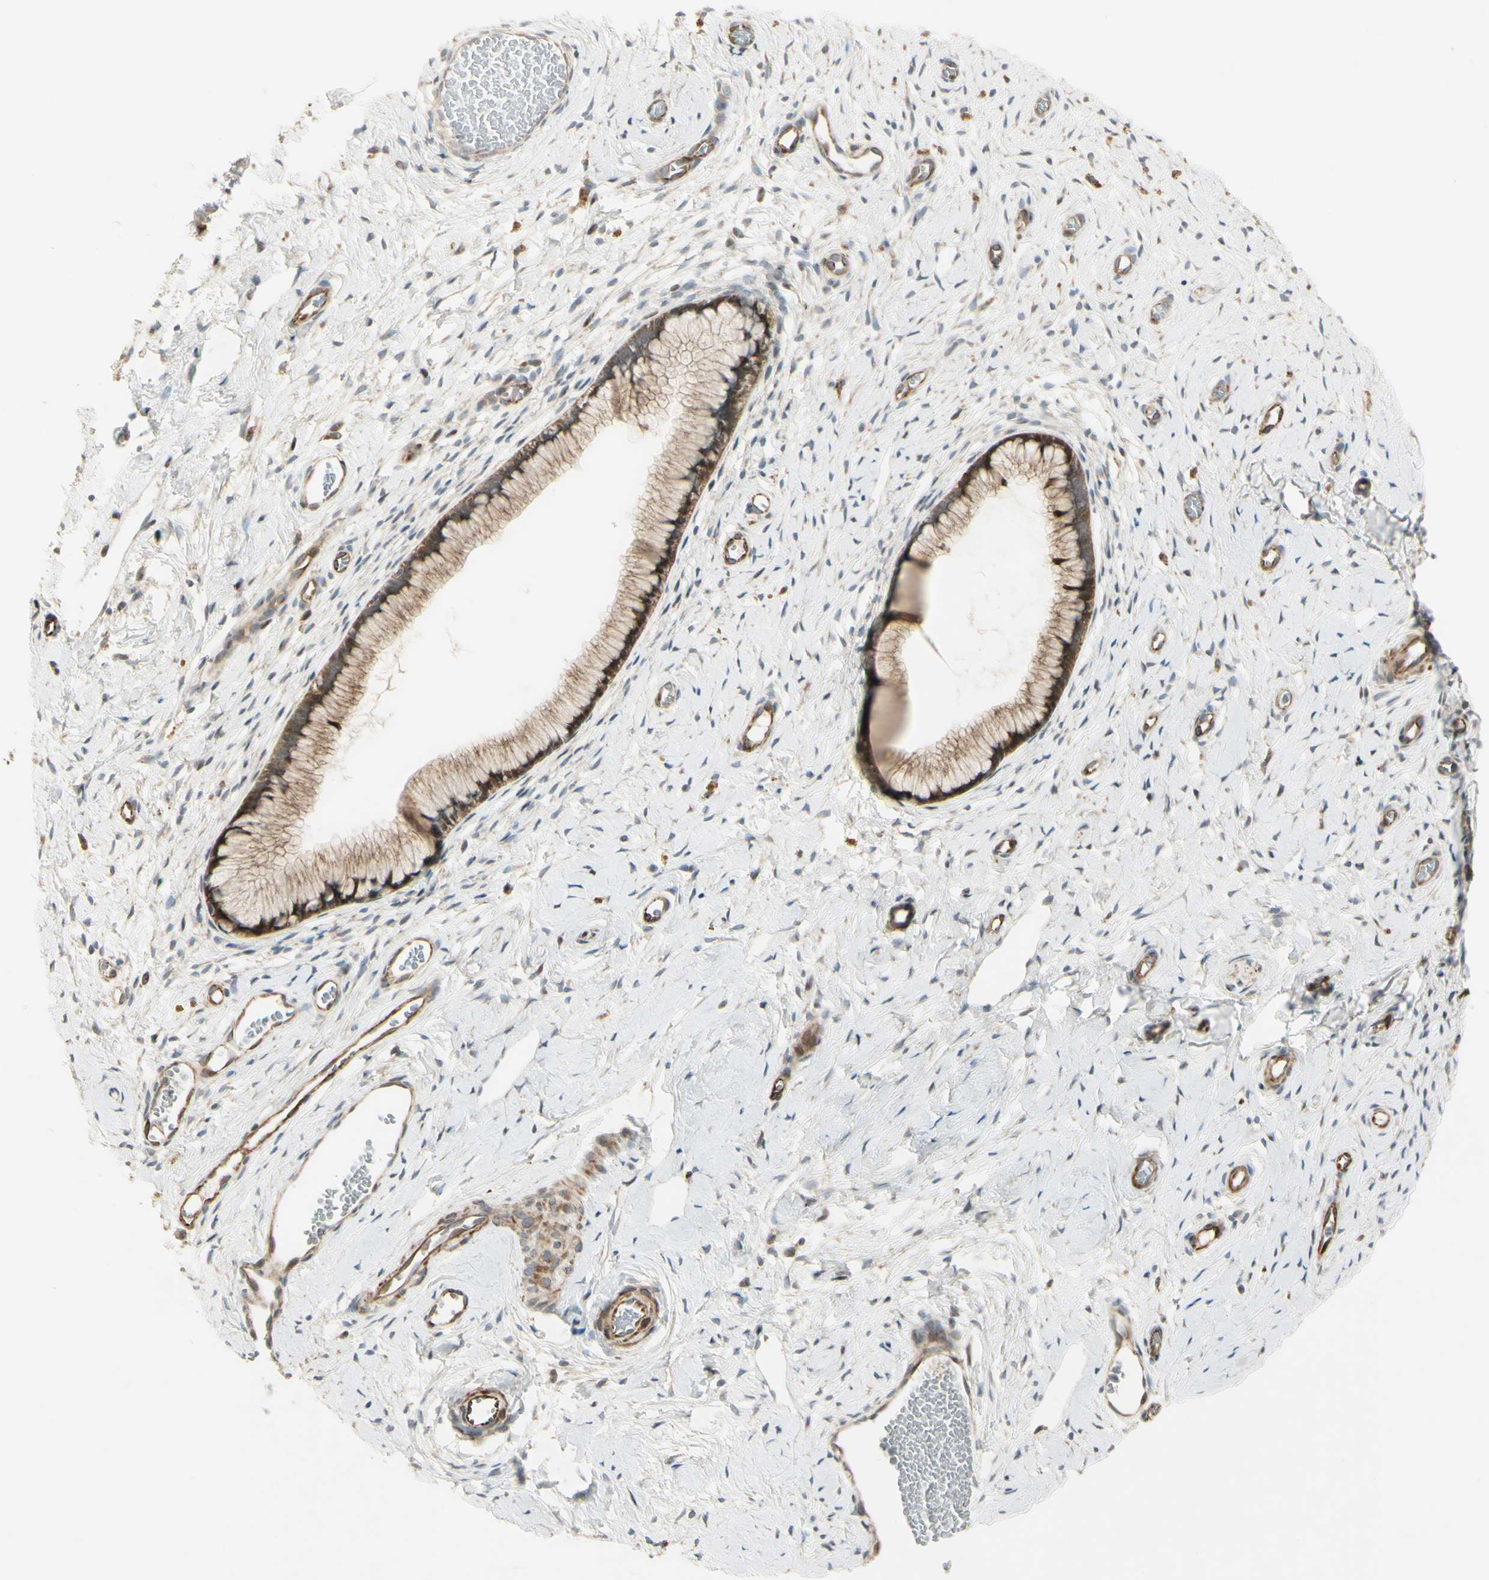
{"staining": {"intensity": "moderate", "quantity": ">75%", "location": "cytoplasmic/membranous"}, "tissue": "cervix", "cell_type": "Glandular cells", "image_type": "normal", "snomed": [{"axis": "morphology", "description": "Normal tissue, NOS"}, {"axis": "topography", "description": "Cervix"}], "caption": "This image shows unremarkable cervix stained with immunohistochemistry to label a protein in brown. The cytoplasmic/membranous of glandular cells show moderate positivity for the protein. Nuclei are counter-stained blue.", "gene": "NDFIP1", "patient": {"sex": "female", "age": 65}}